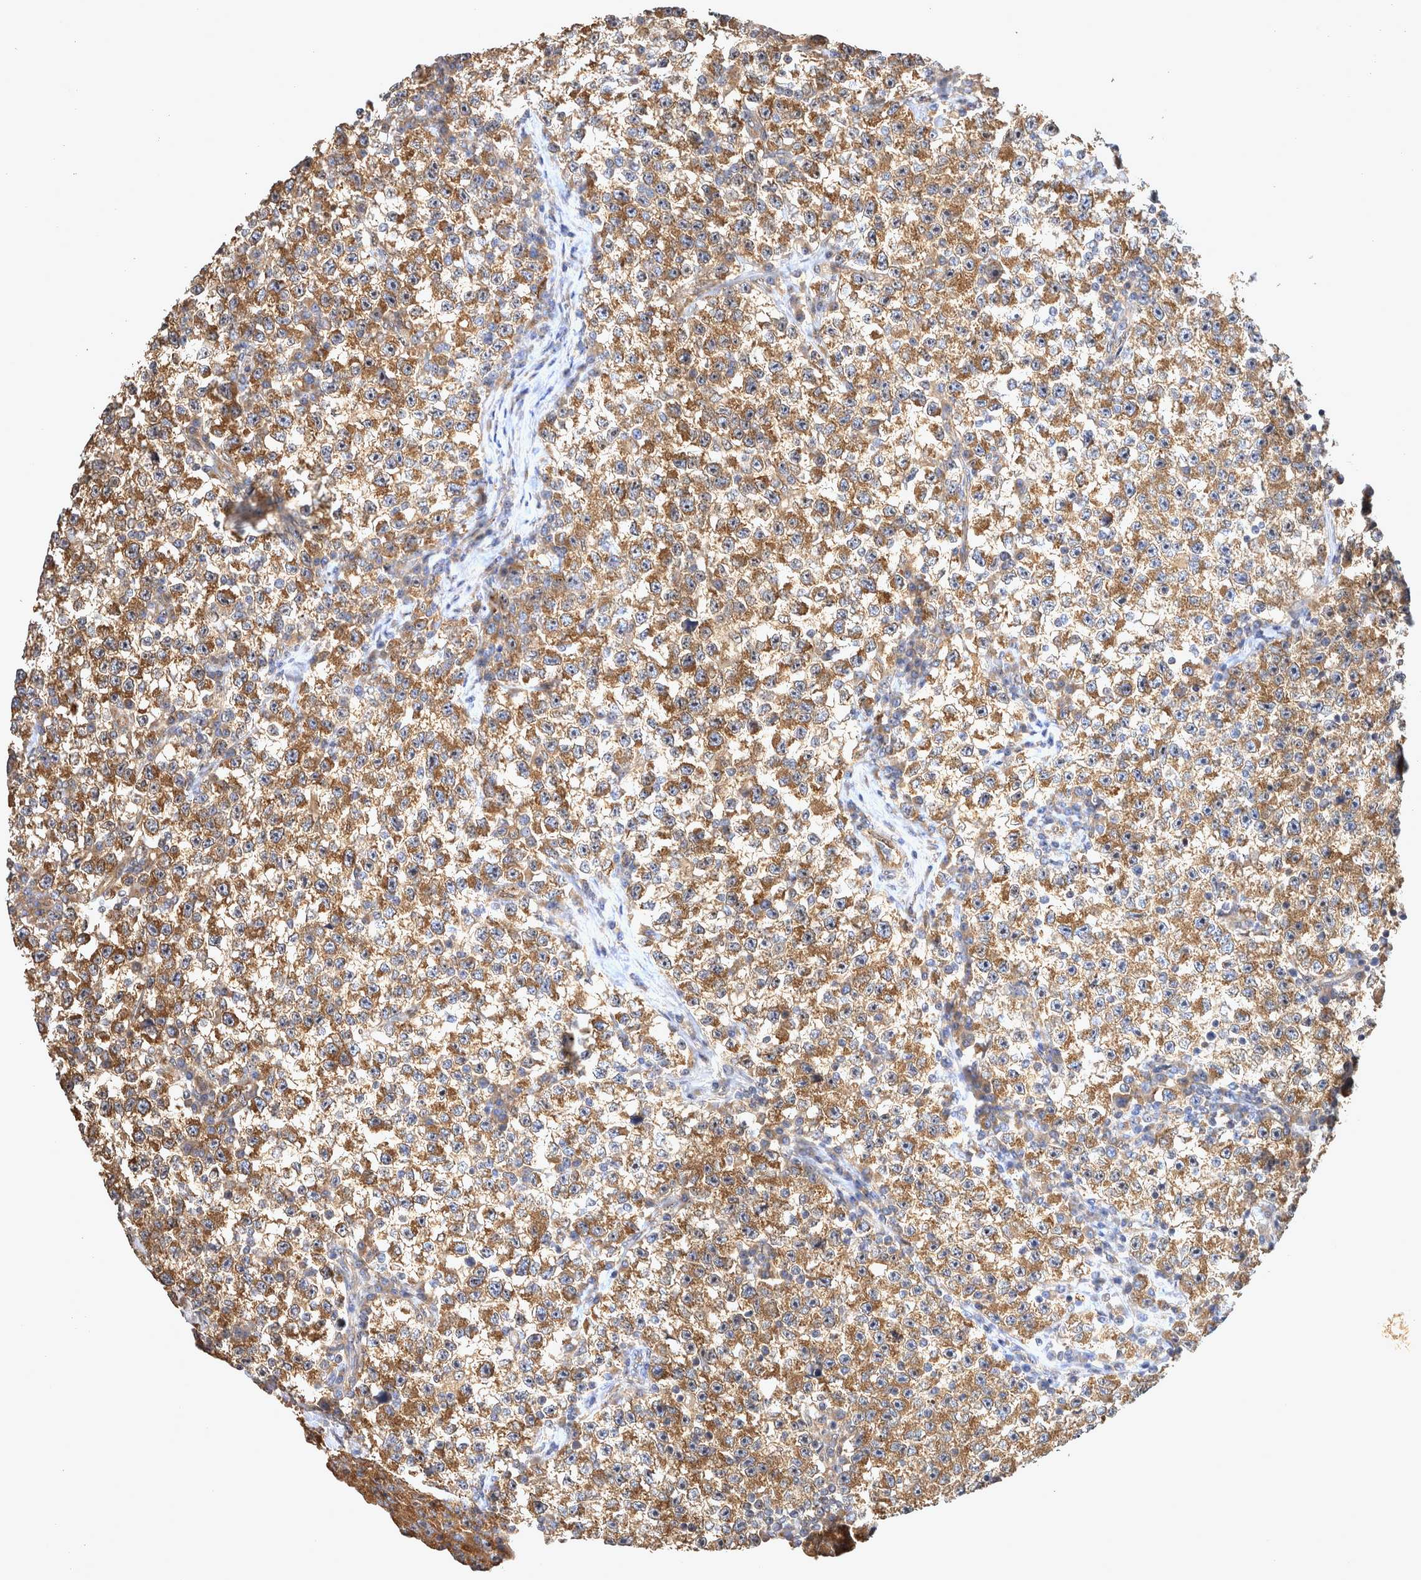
{"staining": {"intensity": "moderate", "quantity": ">75%", "location": "cytoplasmic/membranous"}, "tissue": "testis cancer", "cell_type": "Tumor cells", "image_type": "cancer", "snomed": [{"axis": "morphology", "description": "Seminoma, NOS"}, {"axis": "topography", "description": "Testis"}], "caption": "This image reveals immunohistochemistry (IHC) staining of human testis seminoma, with medium moderate cytoplasmic/membranous staining in about >75% of tumor cells.", "gene": "ATXN2", "patient": {"sex": "male", "age": 22}}